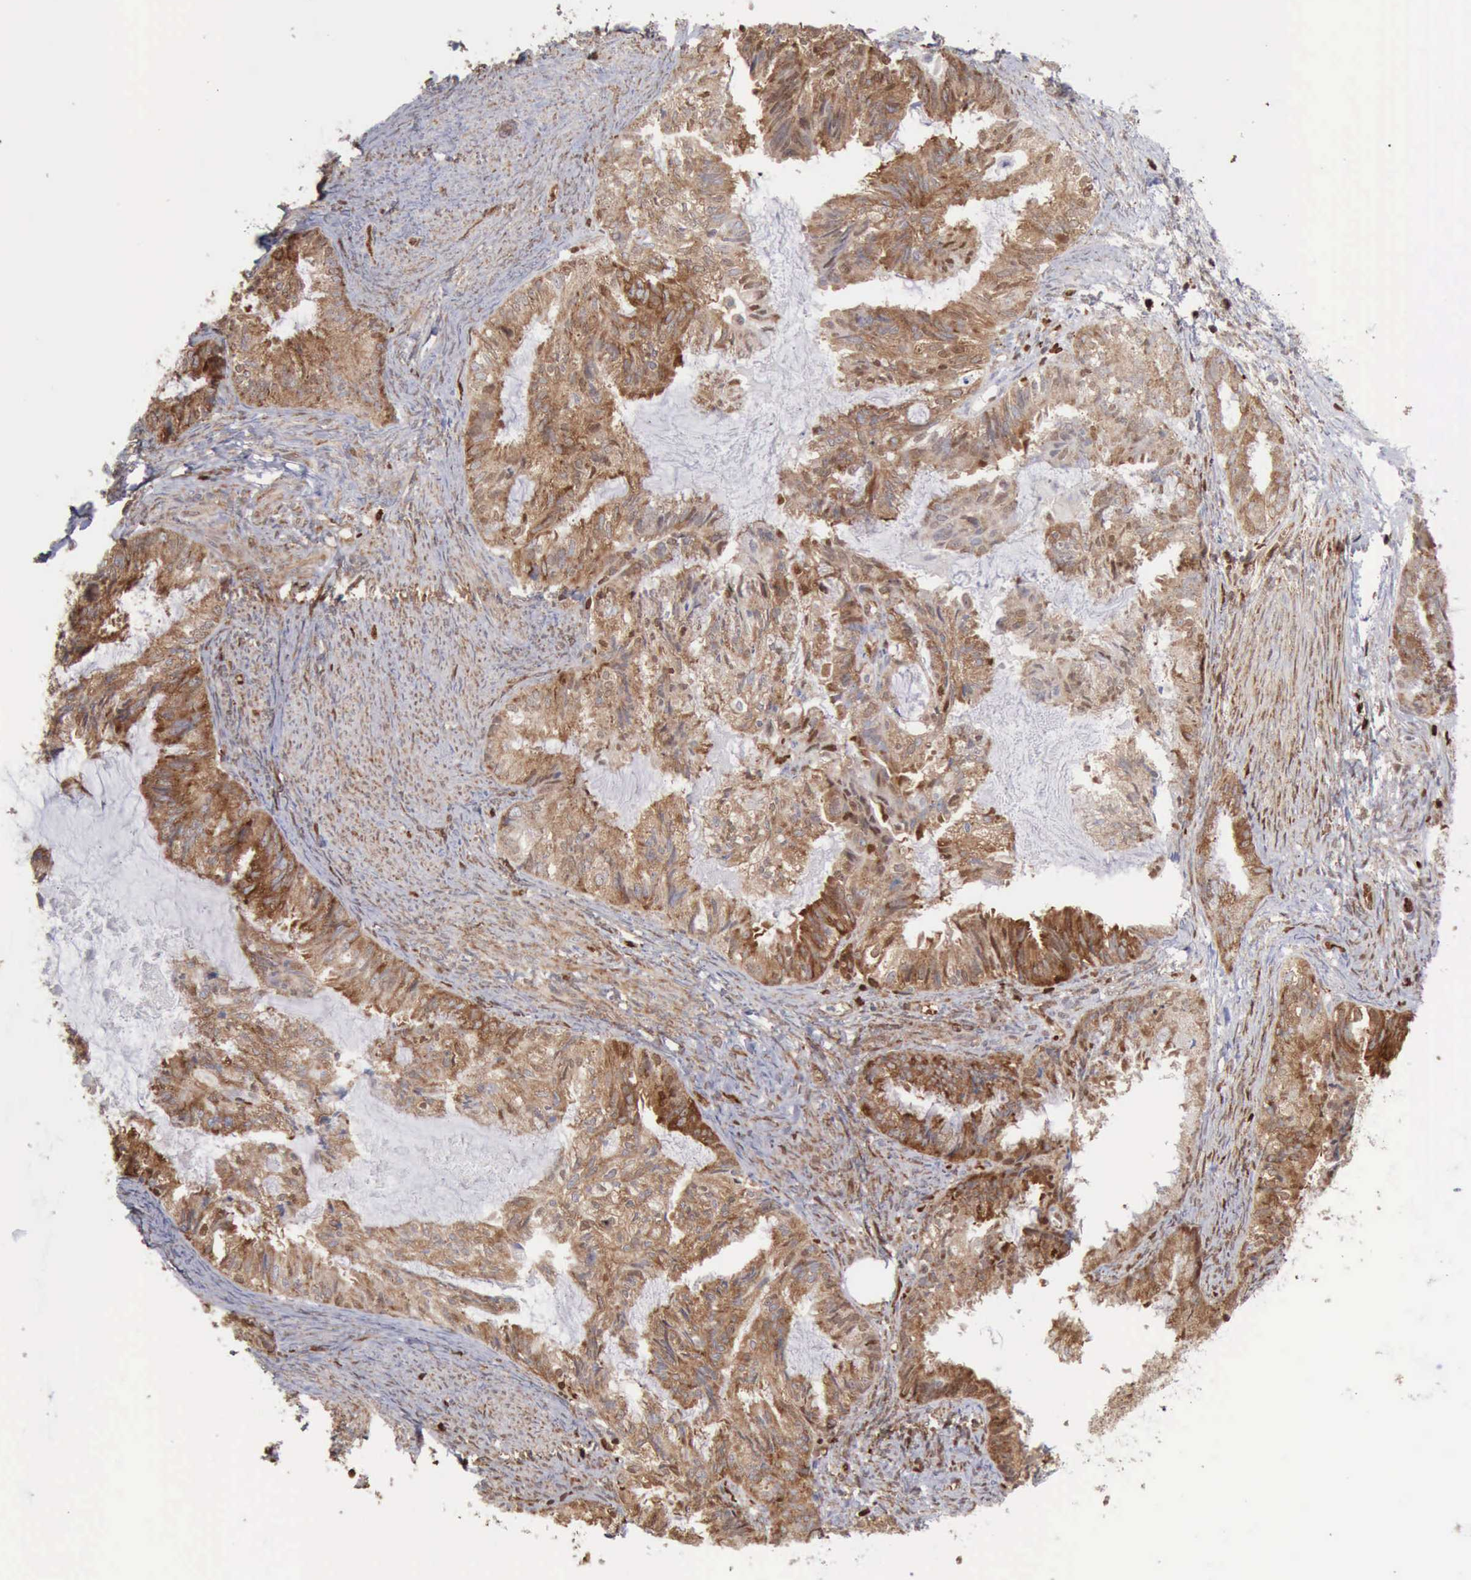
{"staining": {"intensity": "strong", "quantity": ">75%", "location": "cytoplasmic/membranous,nuclear"}, "tissue": "endometrial cancer", "cell_type": "Tumor cells", "image_type": "cancer", "snomed": [{"axis": "morphology", "description": "Adenocarcinoma, NOS"}, {"axis": "topography", "description": "Endometrium"}], "caption": "The image reveals a brown stain indicating the presence of a protein in the cytoplasmic/membranous and nuclear of tumor cells in endometrial cancer.", "gene": "PDCD4", "patient": {"sex": "female", "age": 86}}